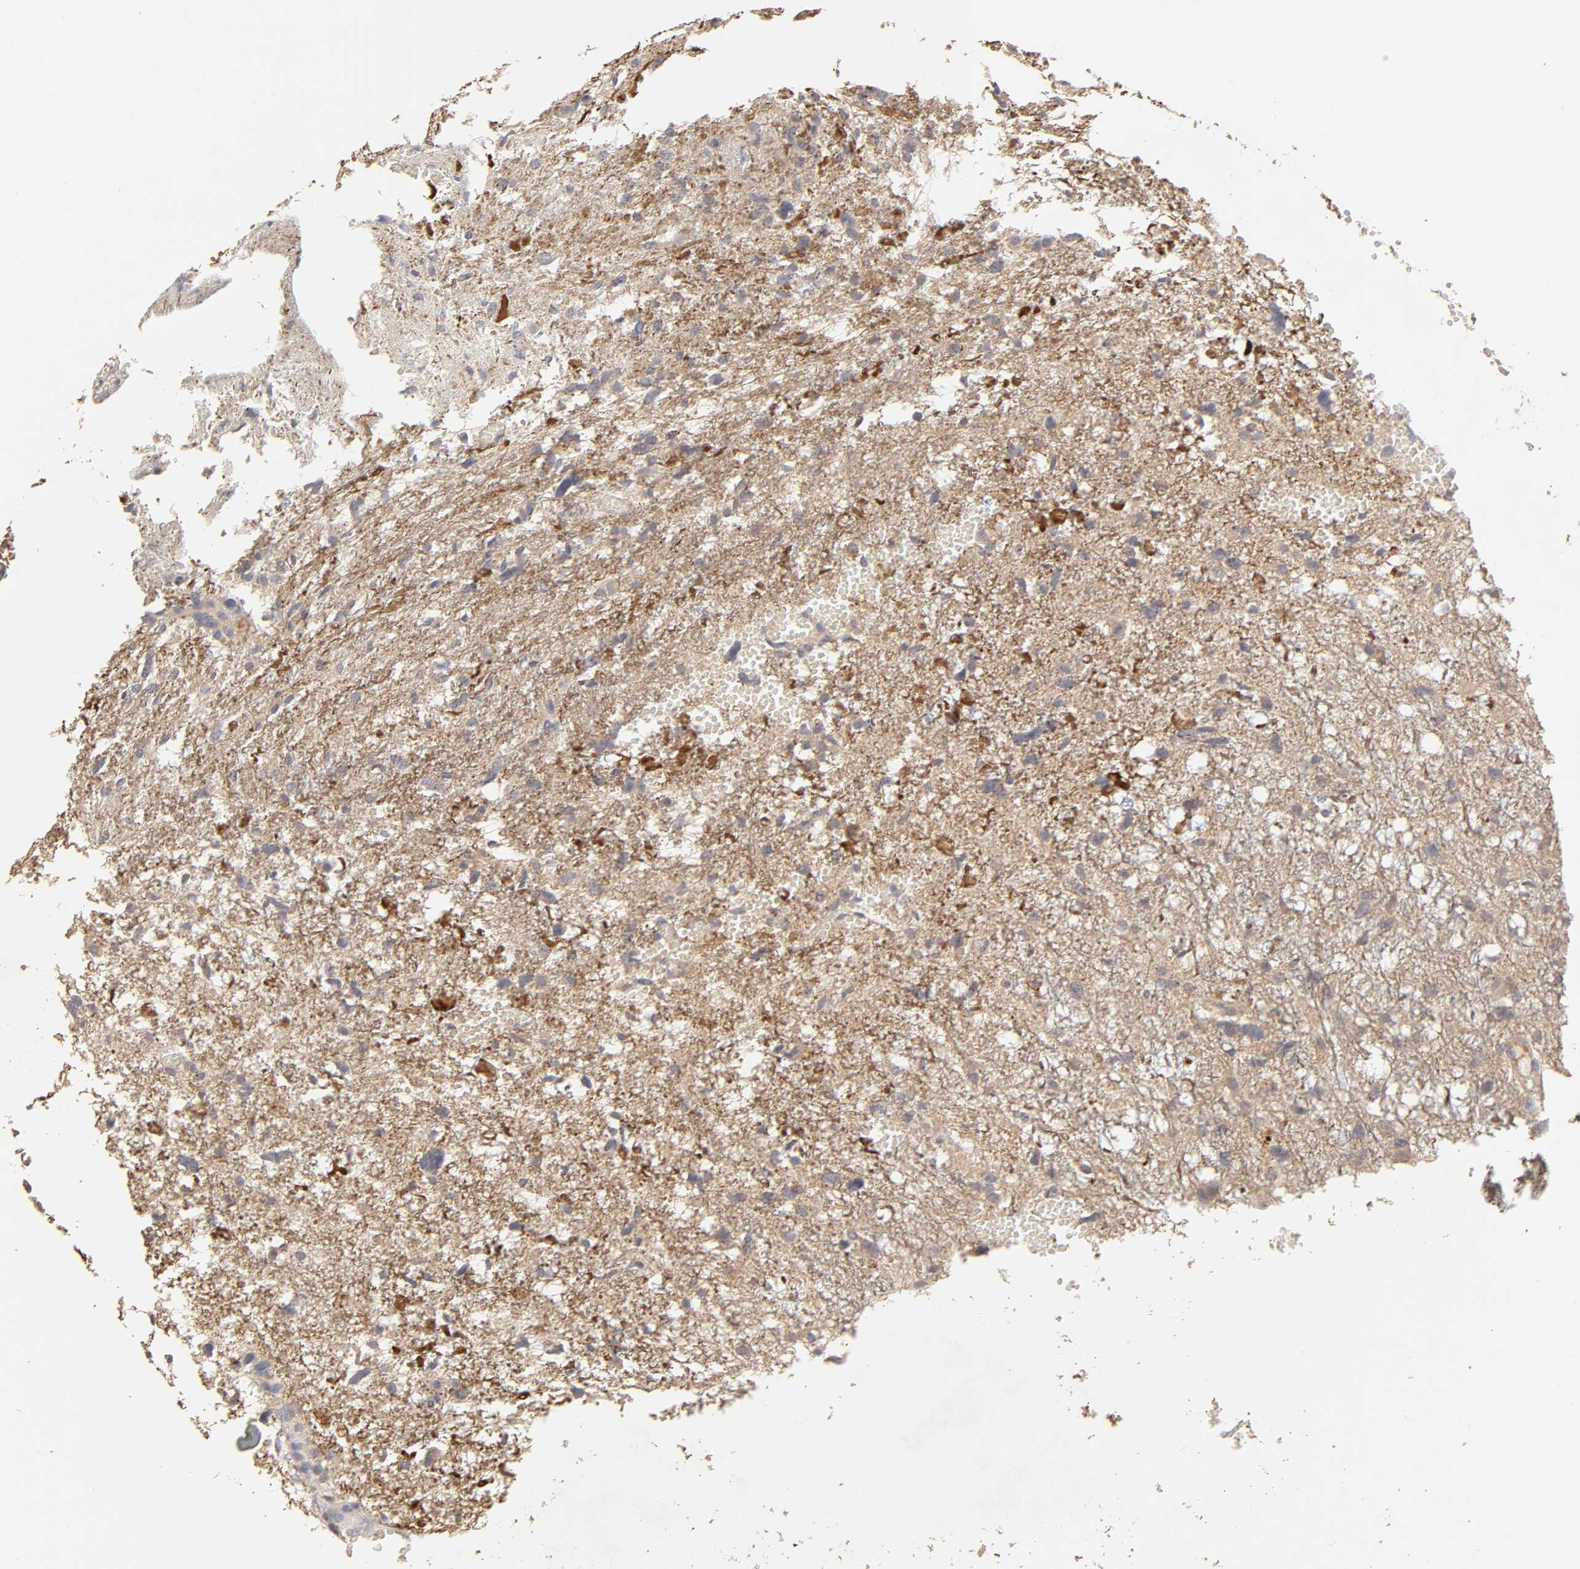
{"staining": {"intensity": "negative", "quantity": "none", "location": "none"}, "tissue": "glioma", "cell_type": "Tumor cells", "image_type": "cancer", "snomed": [{"axis": "morphology", "description": "Glioma, malignant, High grade"}, {"axis": "topography", "description": "Brain"}], "caption": "Photomicrograph shows no significant protein positivity in tumor cells of high-grade glioma (malignant).", "gene": "AP1G2", "patient": {"sex": "female", "age": 59}}